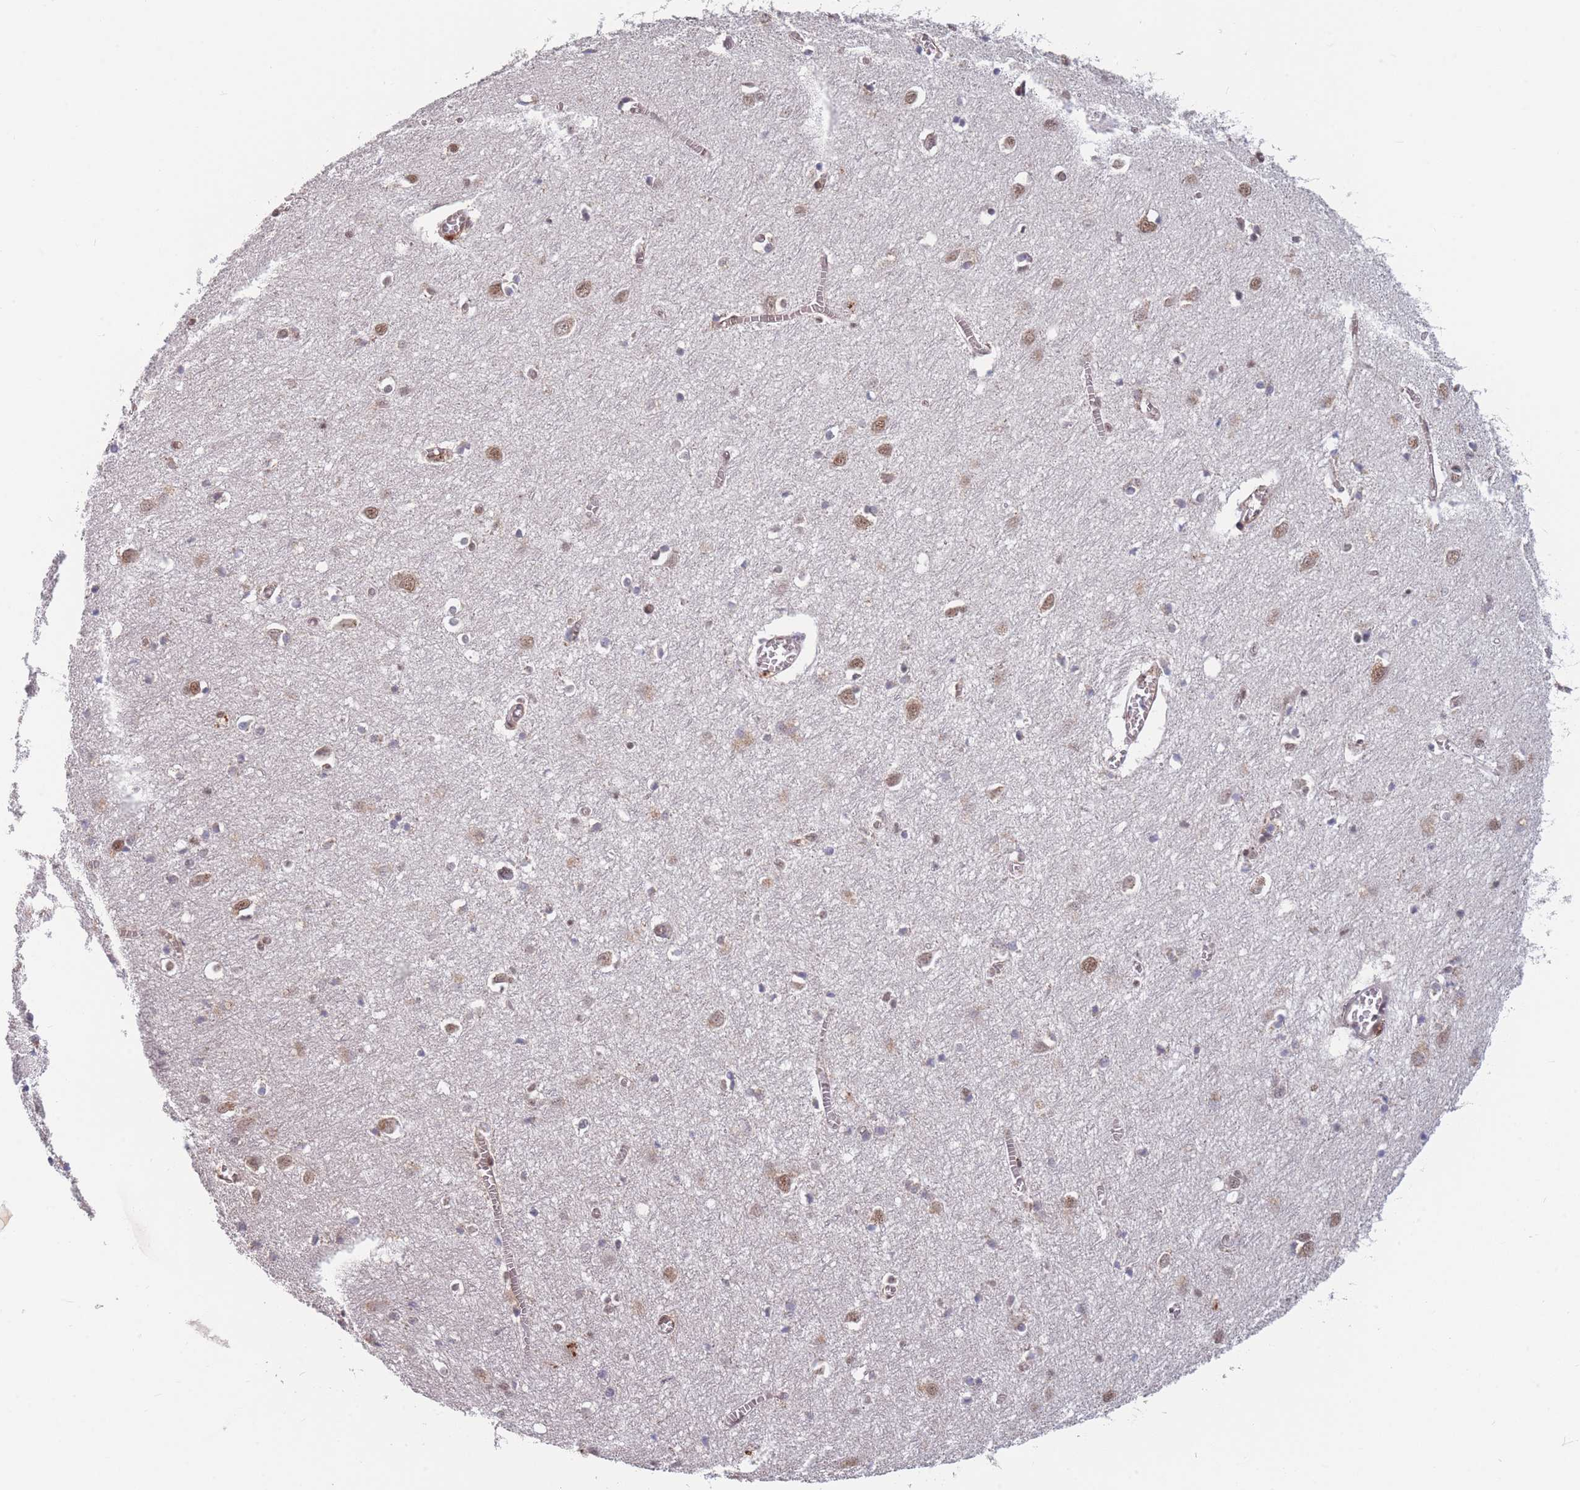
{"staining": {"intensity": "weak", "quantity": ">75%", "location": "nuclear"}, "tissue": "cerebral cortex", "cell_type": "Endothelial cells", "image_type": "normal", "snomed": [{"axis": "morphology", "description": "Normal tissue, NOS"}, {"axis": "topography", "description": "Cerebral cortex"}], "caption": "Immunohistochemistry of unremarkable cerebral cortex reveals low levels of weak nuclear staining in about >75% of endothelial cells.", "gene": "SNRPA1", "patient": {"sex": "female", "age": 64}}